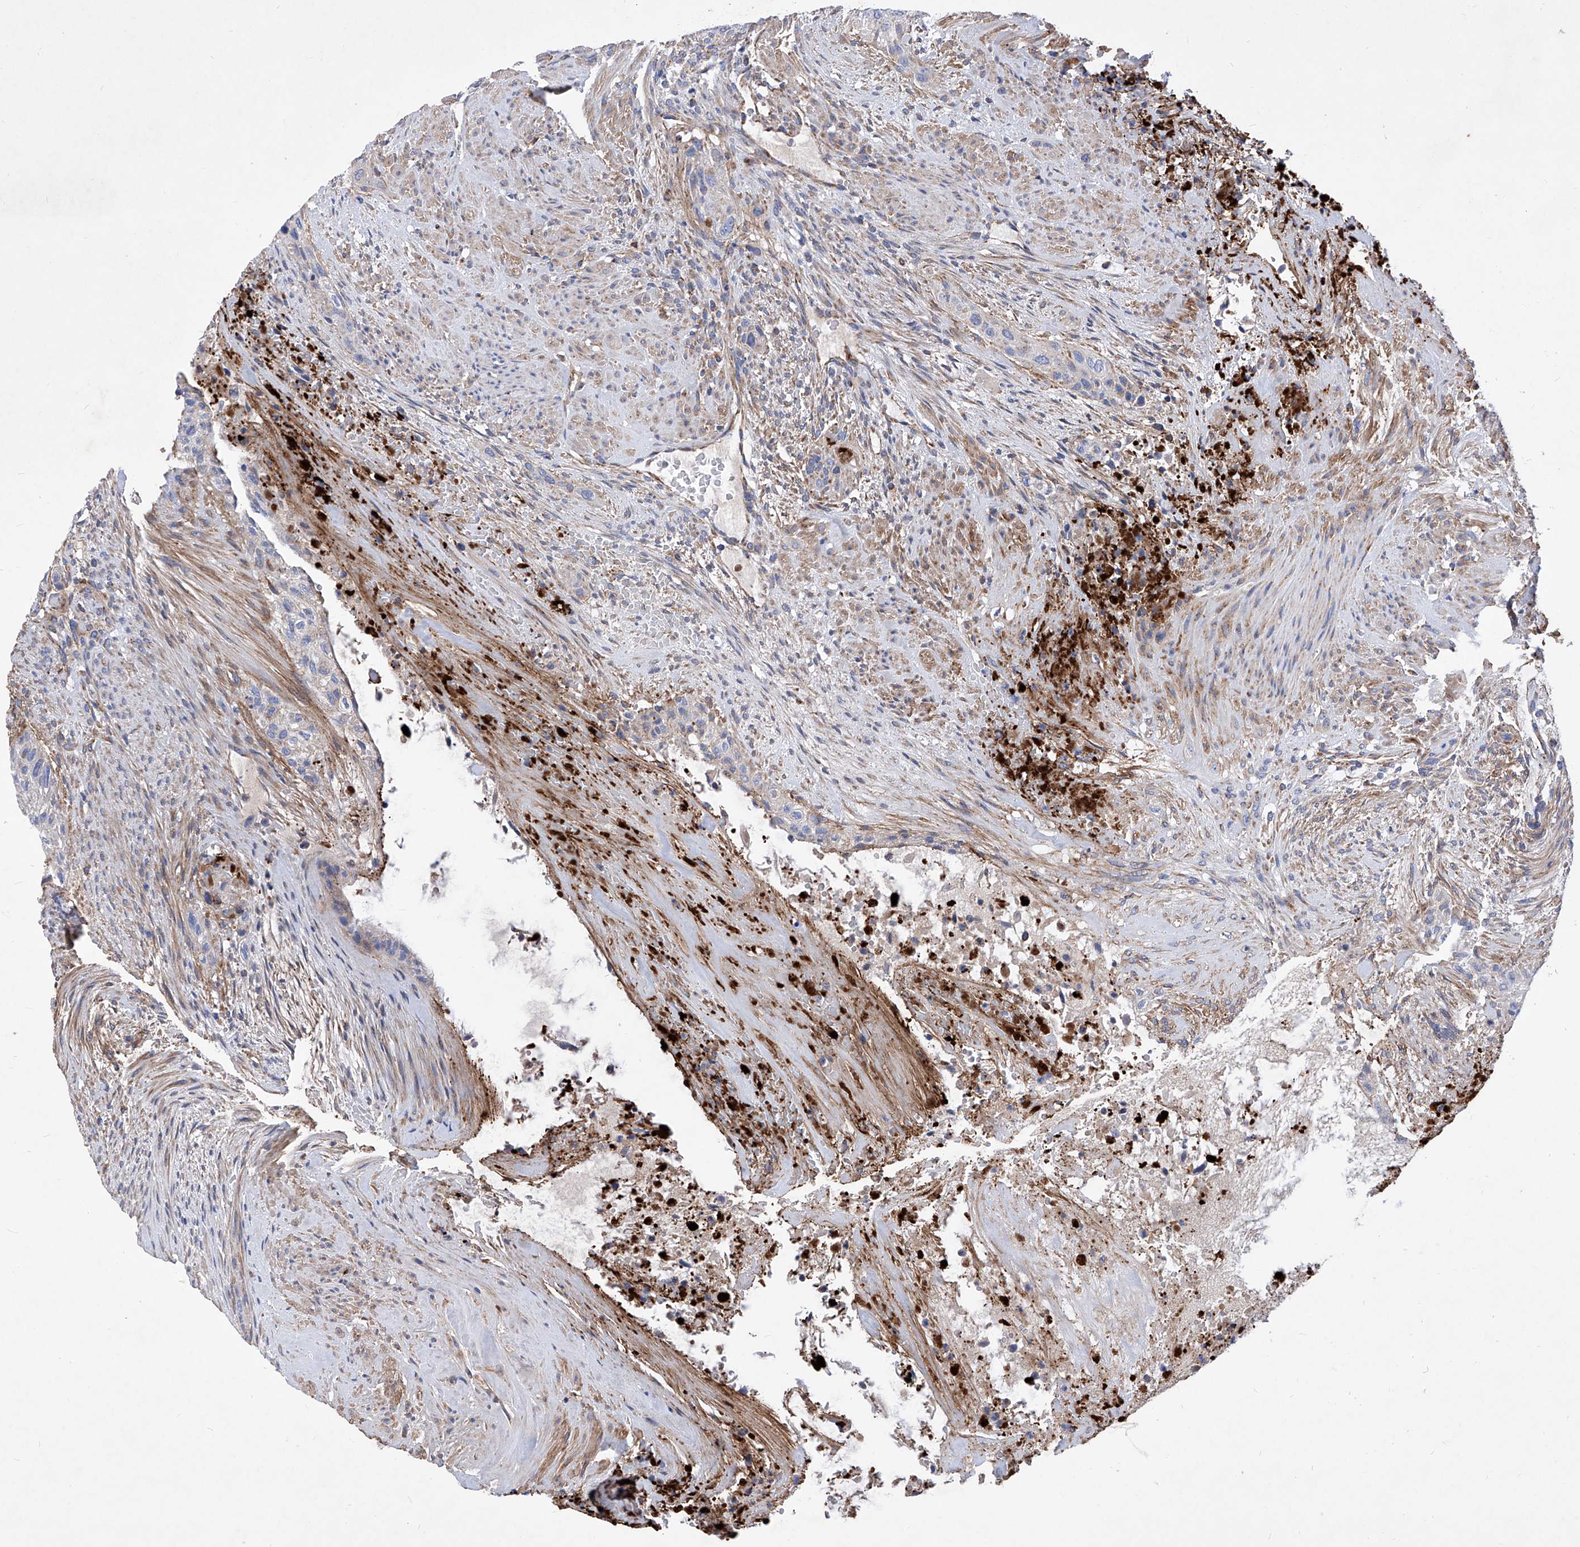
{"staining": {"intensity": "negative", "quantity": "none", "location": "none"}, "tissue": "urothelial cancer", "cell_type": "Tumor cells", "image_type": "cancer", "snomed": [{"axis": "morphology", "description": "Urothelial carcinoma, High grade"}, {"axis": "topography", "description": "Urinary bladder"}], "caption": "Tumor cells show no significant protein expression in urothelial cancer.", "gene": "HRNR", "patient": {"sex": "male", "age": 35}}